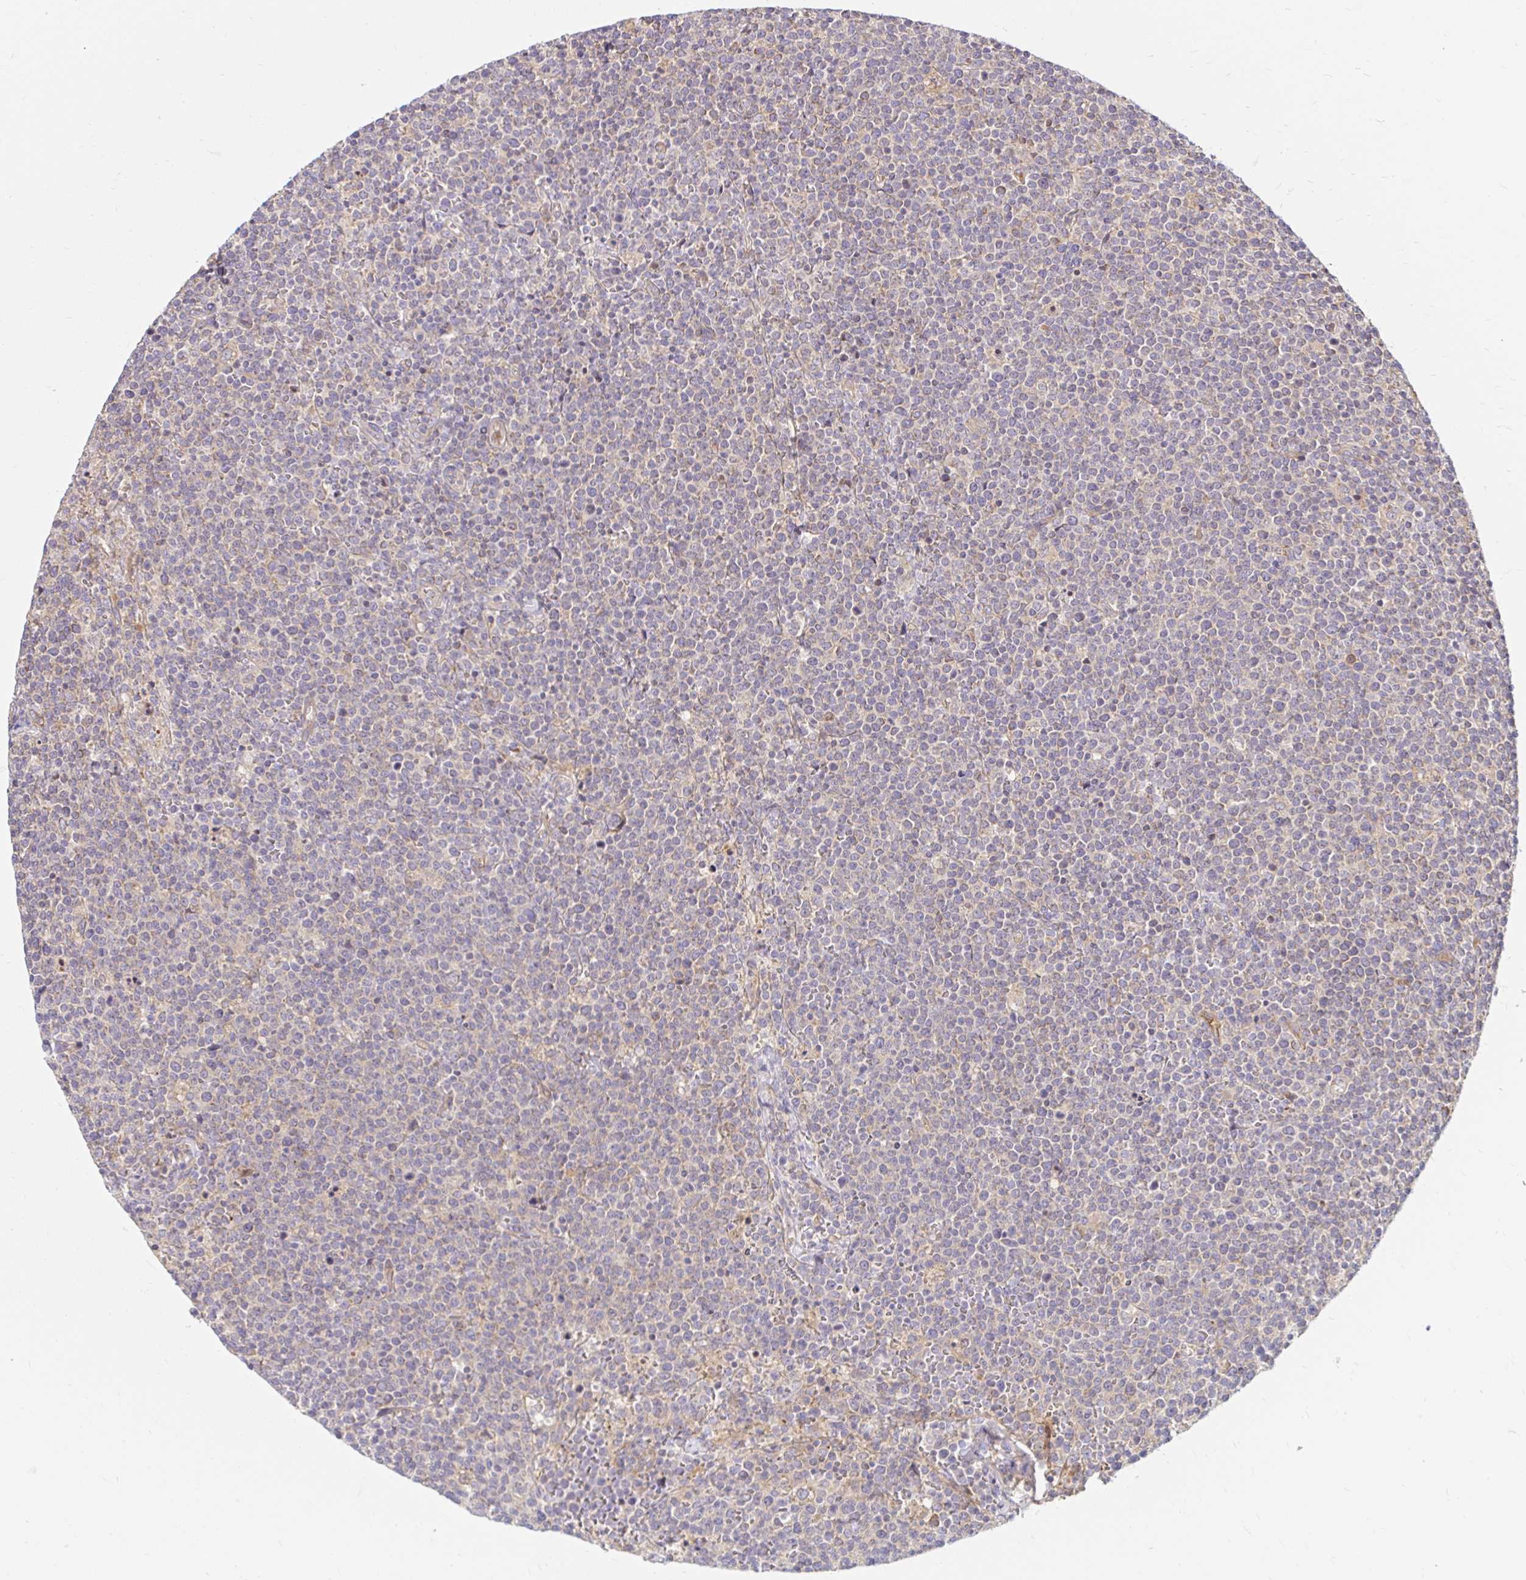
{"staining": {"intensity": "negative", "quantity": "none", "location": "none"}, "tissue": "lymphoma", "cell_type": "Tumor cells", "image_type": "cancer", "snomed": [{"axis": "morphology", "description": "Malignant lymphoma, non-Hodgkin's type, High grade"}, {"axis": "topography", "description": "Lymph node"}], "caption": "Immunohistochemistry (IHC) image of neoplastic tissue: human lymphoma stained with DAB (3,3'-diaminobenzidine) exhibits no significant protein expression in tumor cells.", "gene": "ITGA2", "patient": {"sex": "male", "age": 61}}